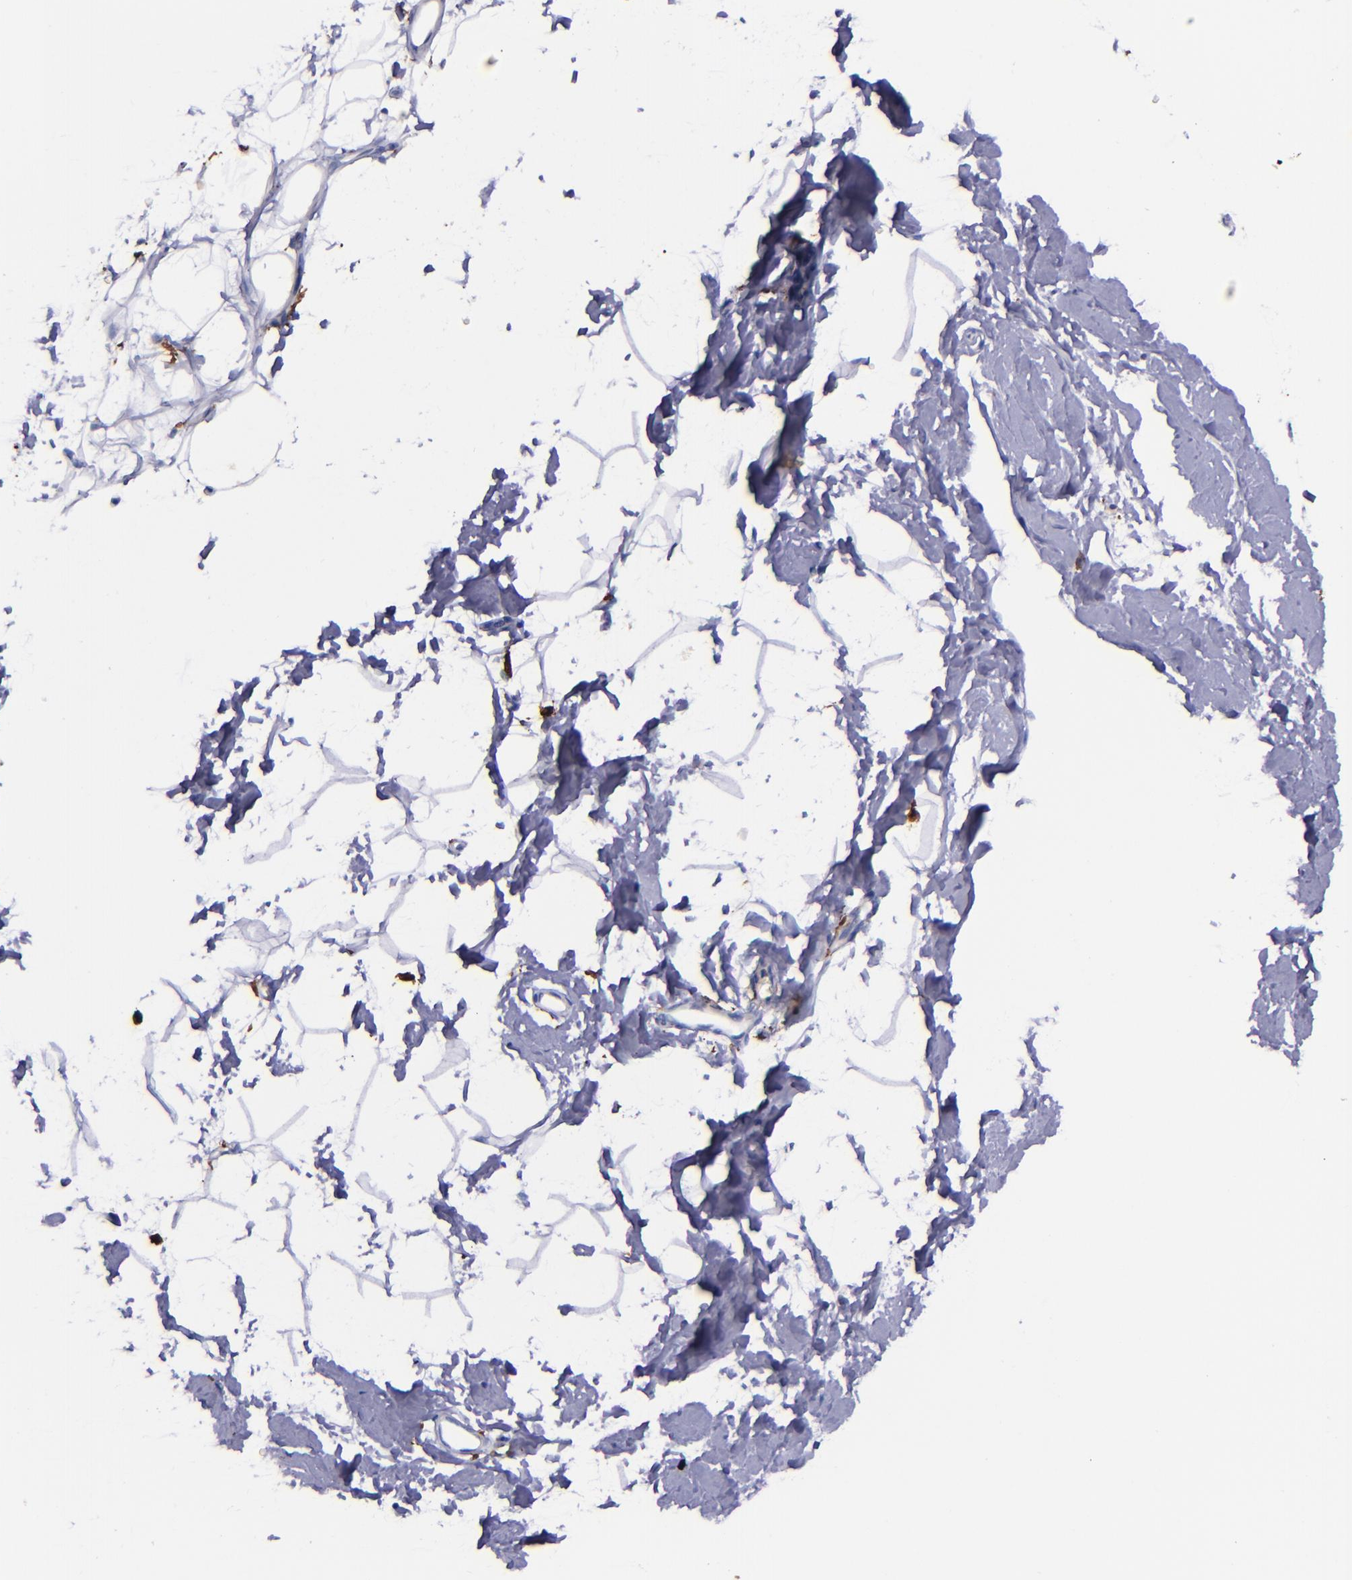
{"staining": {"intensity": "negative", "quantity": "none", "location": "none"}, "tissue": "breast", "cell_type": "Adipocytes", "image_type": "normal", "snomed": [{"axis": "morphology", "description": "Normal tissue, NOS"}, {"axis": "topography", "description": "Breast"}], "caption": "Adipocytes are negative for brown protein staining in benign breast.", "gene": "F13A1", "patient": {"sex": "female", "age": 23}}